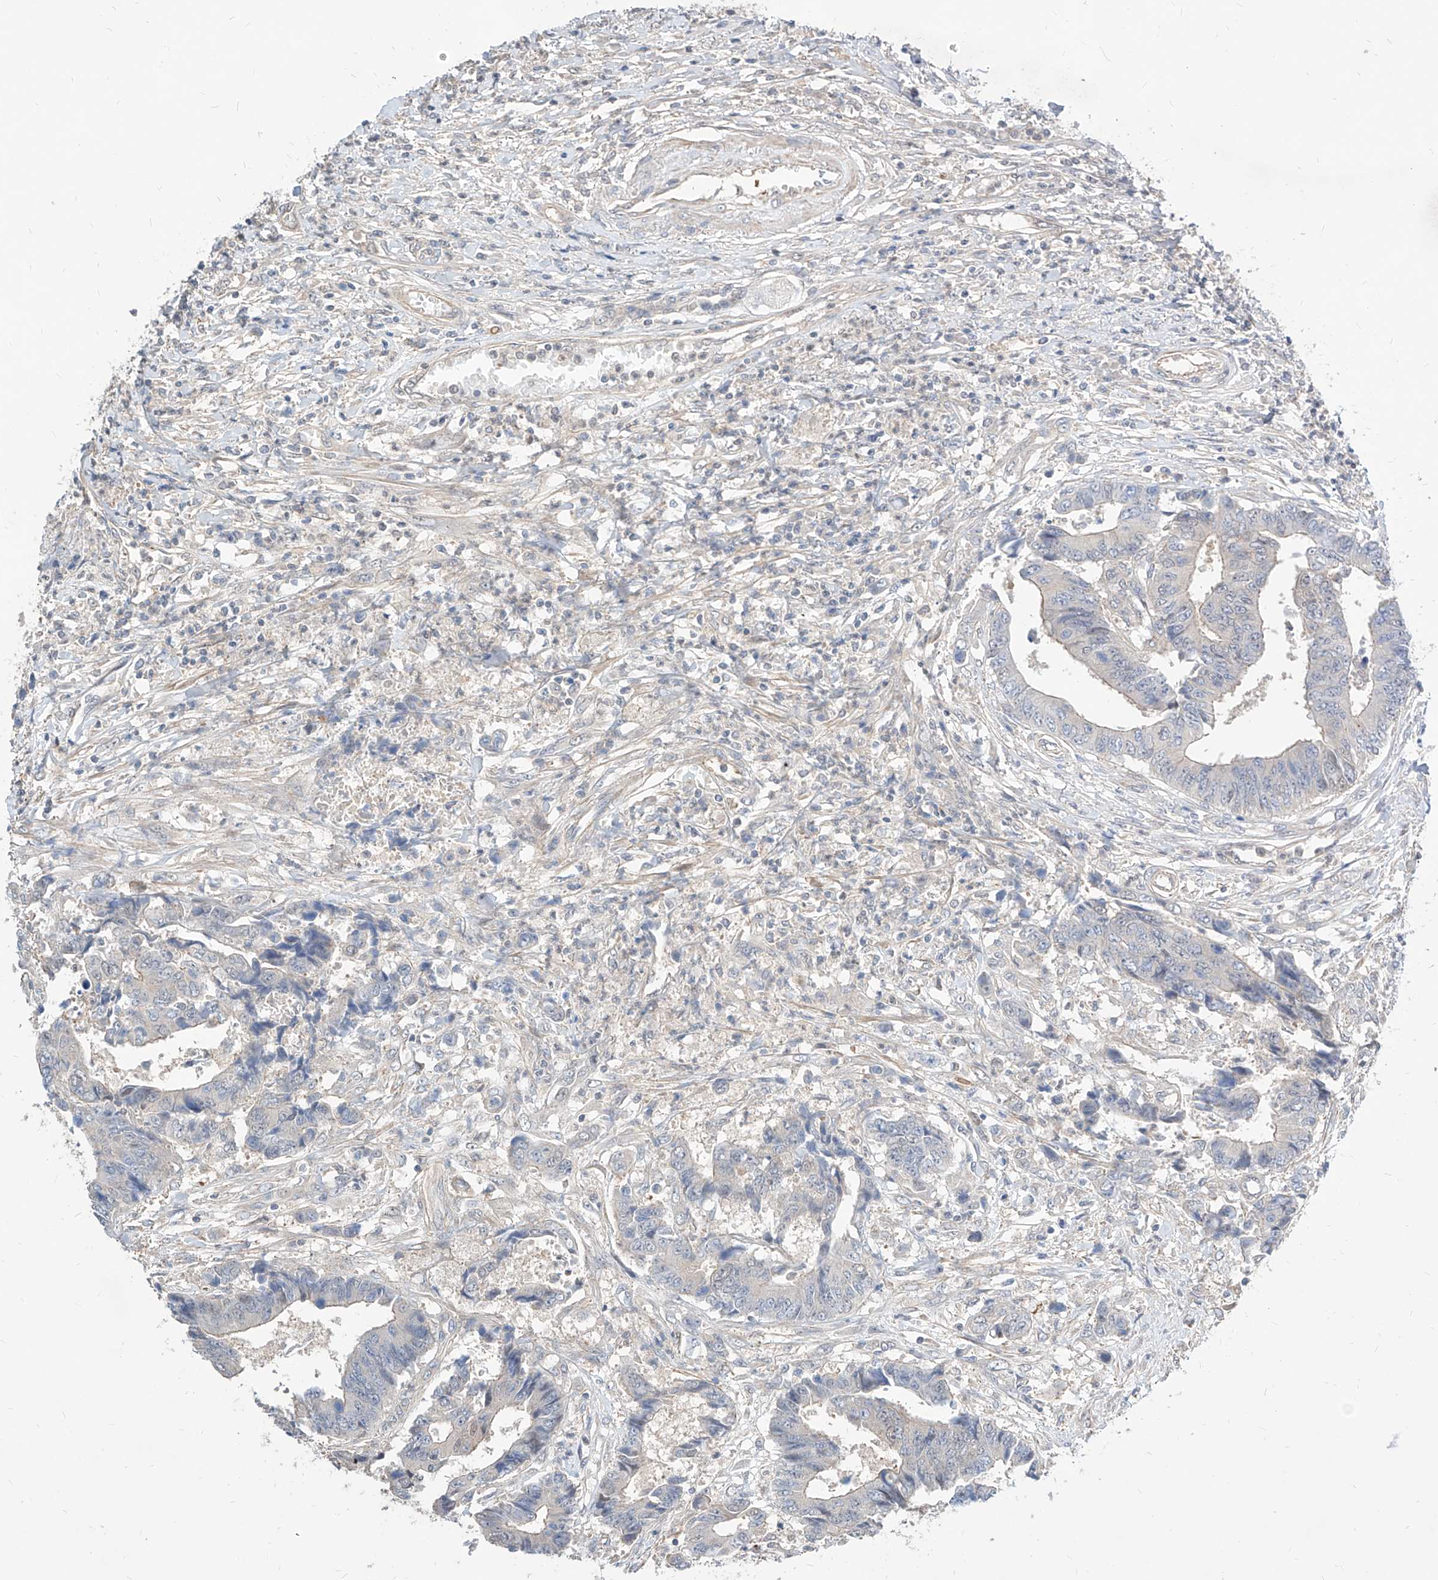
{"staining": {"intensity": "negative", "quantity": "none", "location": "none"}, "tissue": "colorectal cancer", "cell_type": "Tumor cells", "image_type": "cancer", "snomed": [{"axis": "morphology", "description": "Adenocarcinoma, NOS"}, {"axis": "topography", "description": "Rectum"}], "caption": "Image shows no protein positivity in tumor cells of colorectal cancer (adenocarcinoma) tissue.", "gene": "TSNAX", "patient": {"sex": "male", "age": 84}}